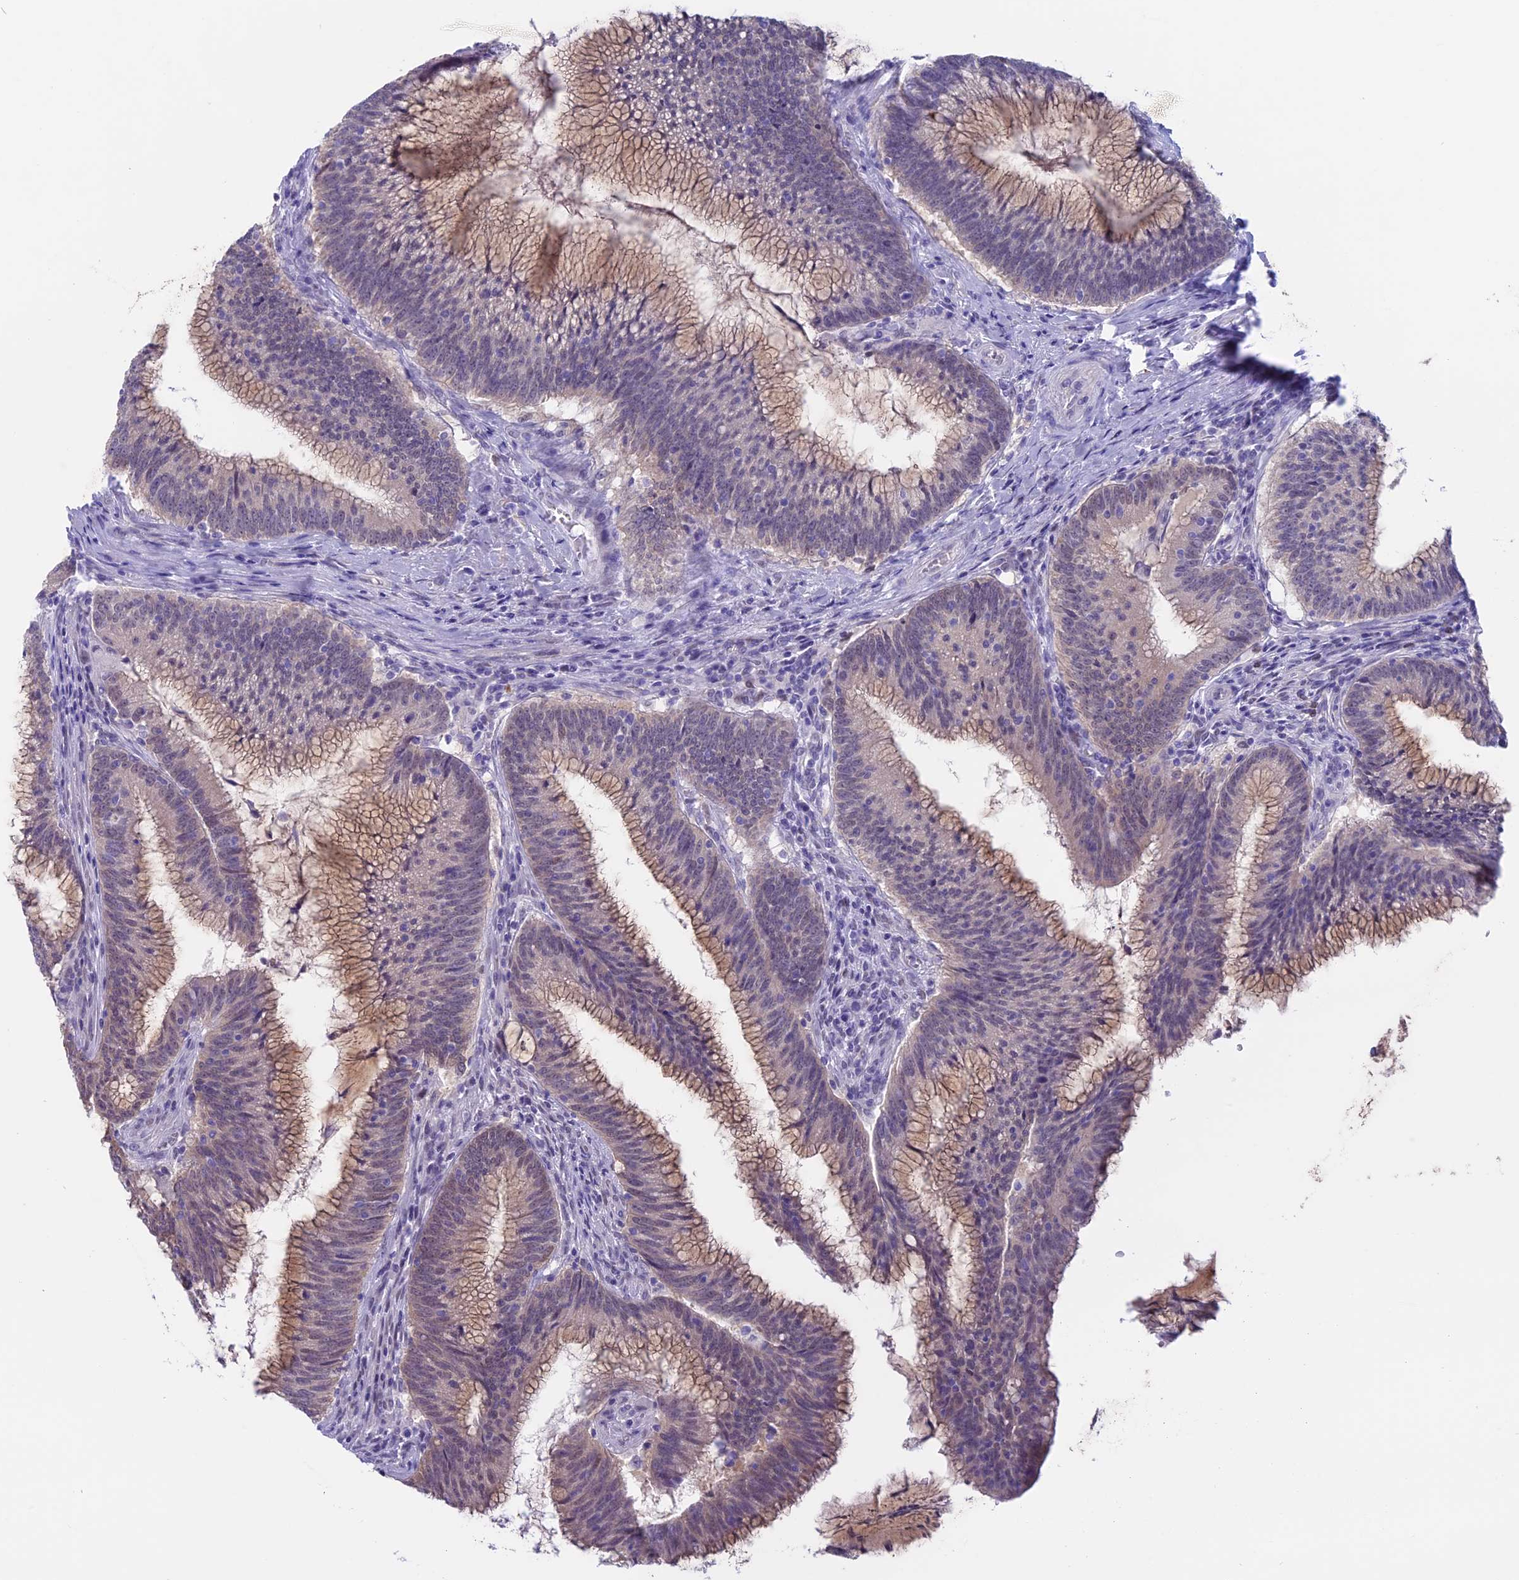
{"staining": {"intensity": "weak", "quantity": "25%-75%", "location": "cytoplasmic/membranous"}, "tissue": "colorectal cancer", "cell_type": "Tumor cells", "image_type": "cancer", "snomed": [{"axis": "morphology", "description": "Adenocarcinoma, NOS"}, {"axis": "topography", "description": "Rectum"}], "caption": "About 25%-75% of tumor cells in adenocarcinoma (colorectal) demonstrate weak cytoplasmic/membranous protein positivity as visualized by brown immunohistochemical staining.", "gene": "LHFPL2", "patient": {"sex": "female", "age": 77}}